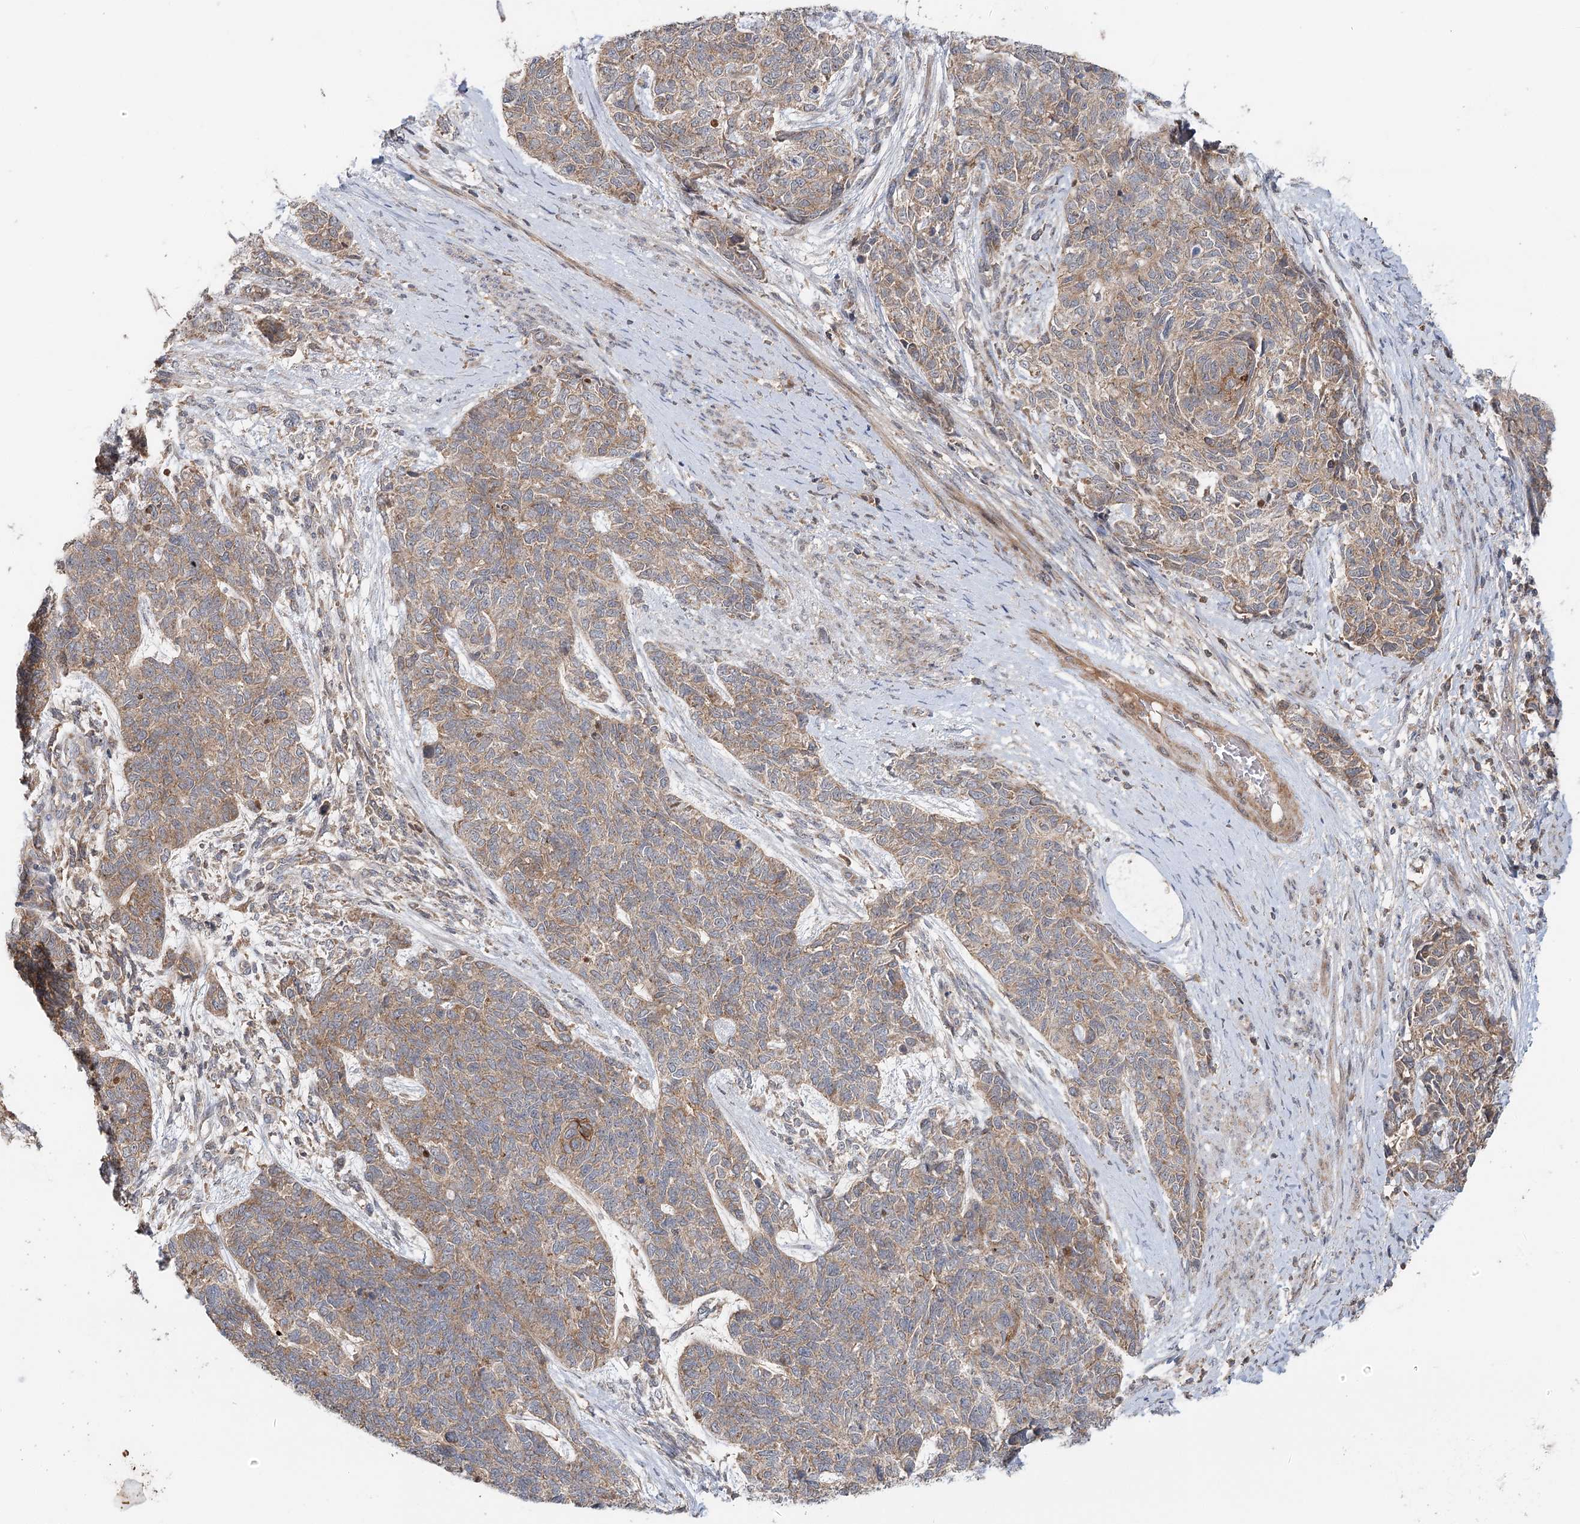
{"staining": {"intensity": "moderate", "quantity": "25%-75%", "location": "cytoplasmic/membranous"}, "tissue": "cervical cancer", "cell_type": "Tumor cells", "image_type": "cancer", "snomed": [{"axis": "morphology", "description": "Squamous cell carcinoma, NOS"}, {"axis": "topography", "description": "Cervix"}], "caption": "There is medium levels of moderate cytoplasmic/membranous staining in tumor cells of cervical cancer, as demonstrated by immunohistochemical staining (brown color).", "gene": "RAPGEF6", "patient": {"sex": "female", "age": 63}}